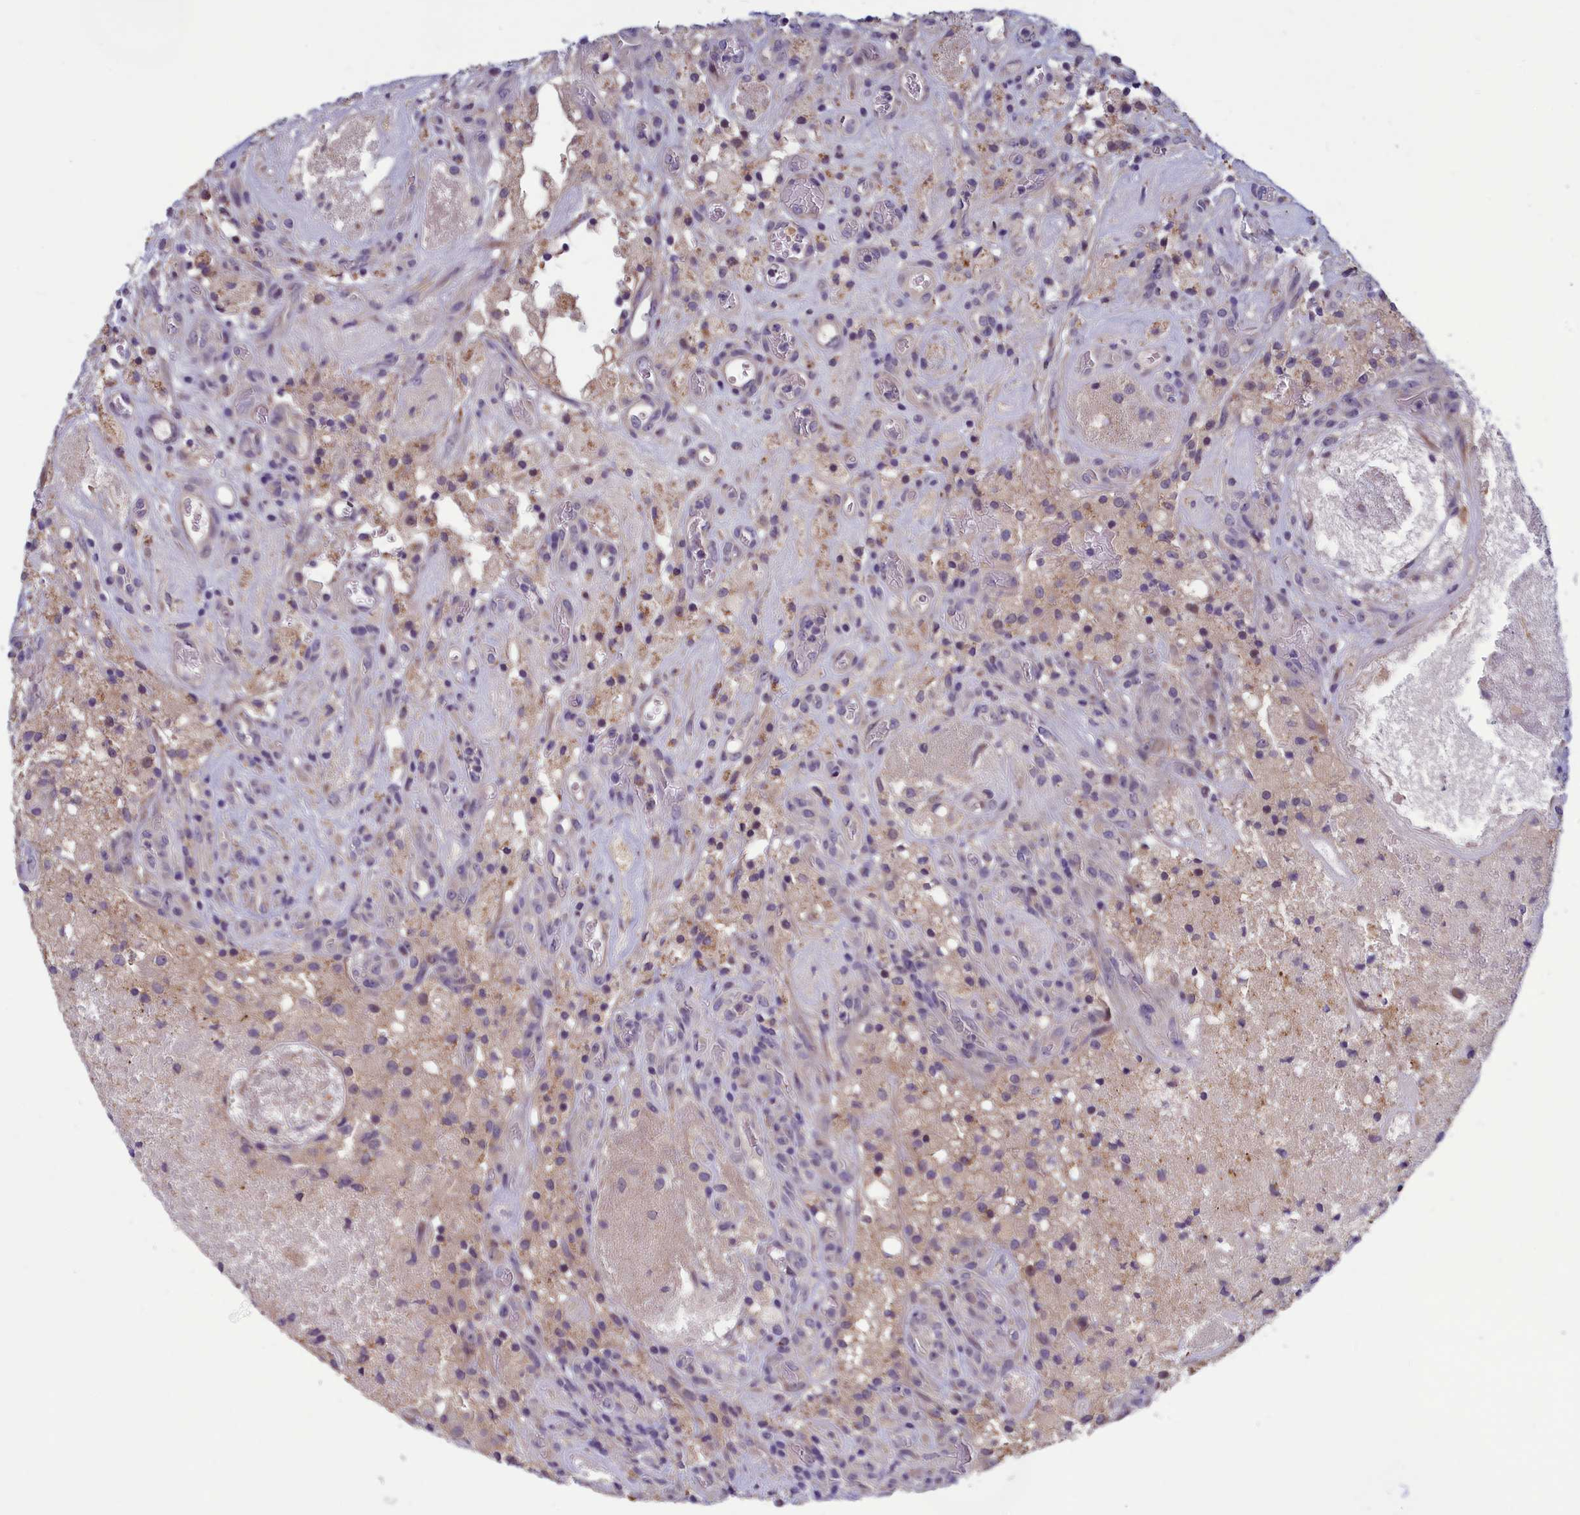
{"staining": {"intensity": "negative", "quantity": "none", "location": "none"}, "tissue": "glioma", "cell_type": "Tumor cells", "image_type": "cancer", "snomed": [{"axis": "morphology", "description": "Glioma, malignant, High grade"}, {"axis": "topography", "description": "Brain"}], "caption": "Immunohistochemical staining of malignant glioma (high-grade) reveals no significant staining in tumor cells.", "gene": "HECA", "patient": {"sex": "male", "age": 76}}